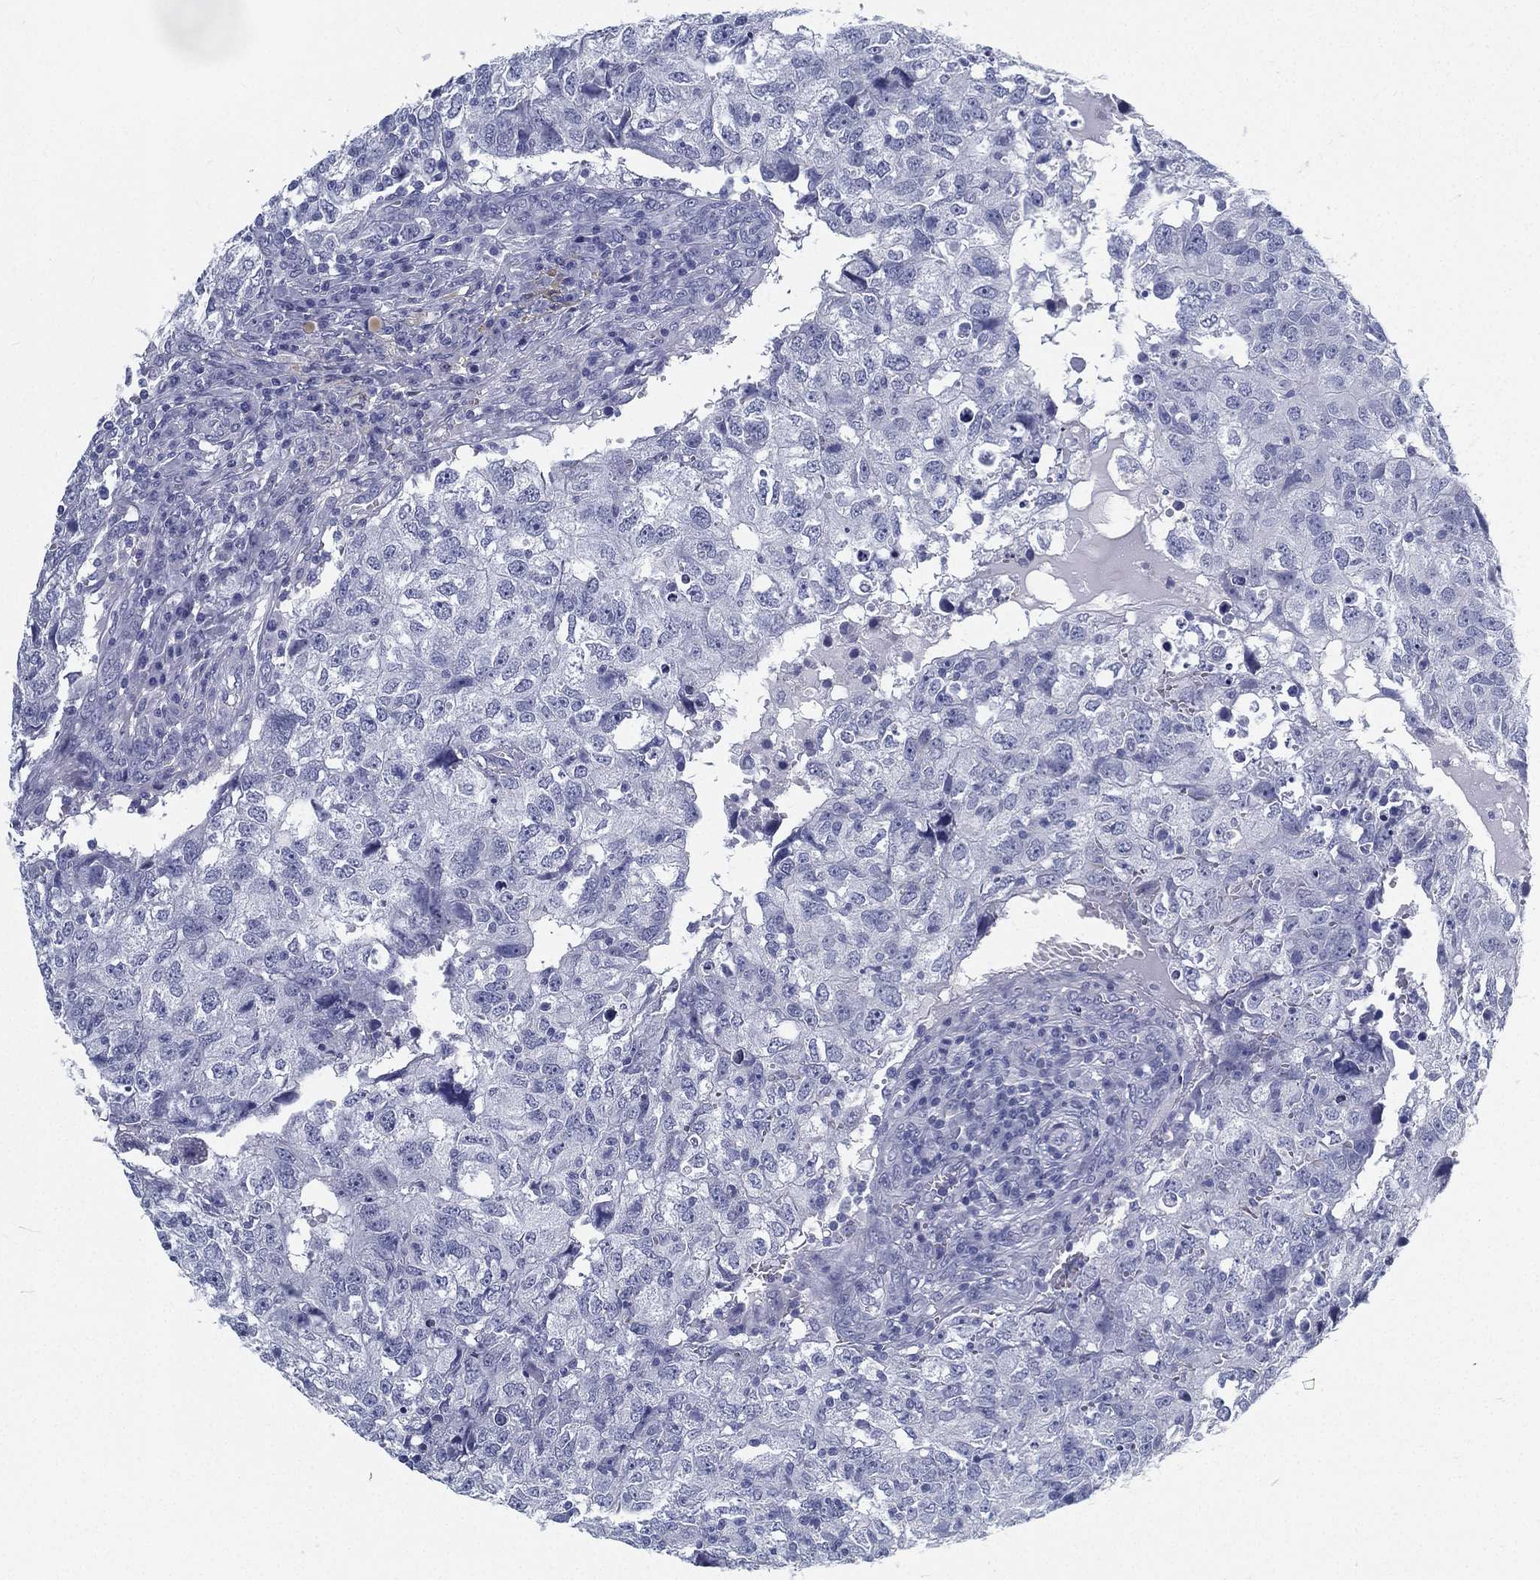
{"staining": {"intensity": "negative", "quantity": "none", "location": "none"}, "tissue": "breast cancer", "cell_type": "Tumor cells", "image_type": "cancer", "snomed": [{"axis": "morphology", "description": "Duct carcinoma"}, {"axis": "topography", "description": "Breast"}], "caption": "Immunohistochemistry photomicrograph of human infiltrating ductal carcinoma (breast) stained for a protein (brown), which reveals no staining in tumor cells.", "gene": "ATP1B2", "patient": {"sex": "female", "age": 30}}